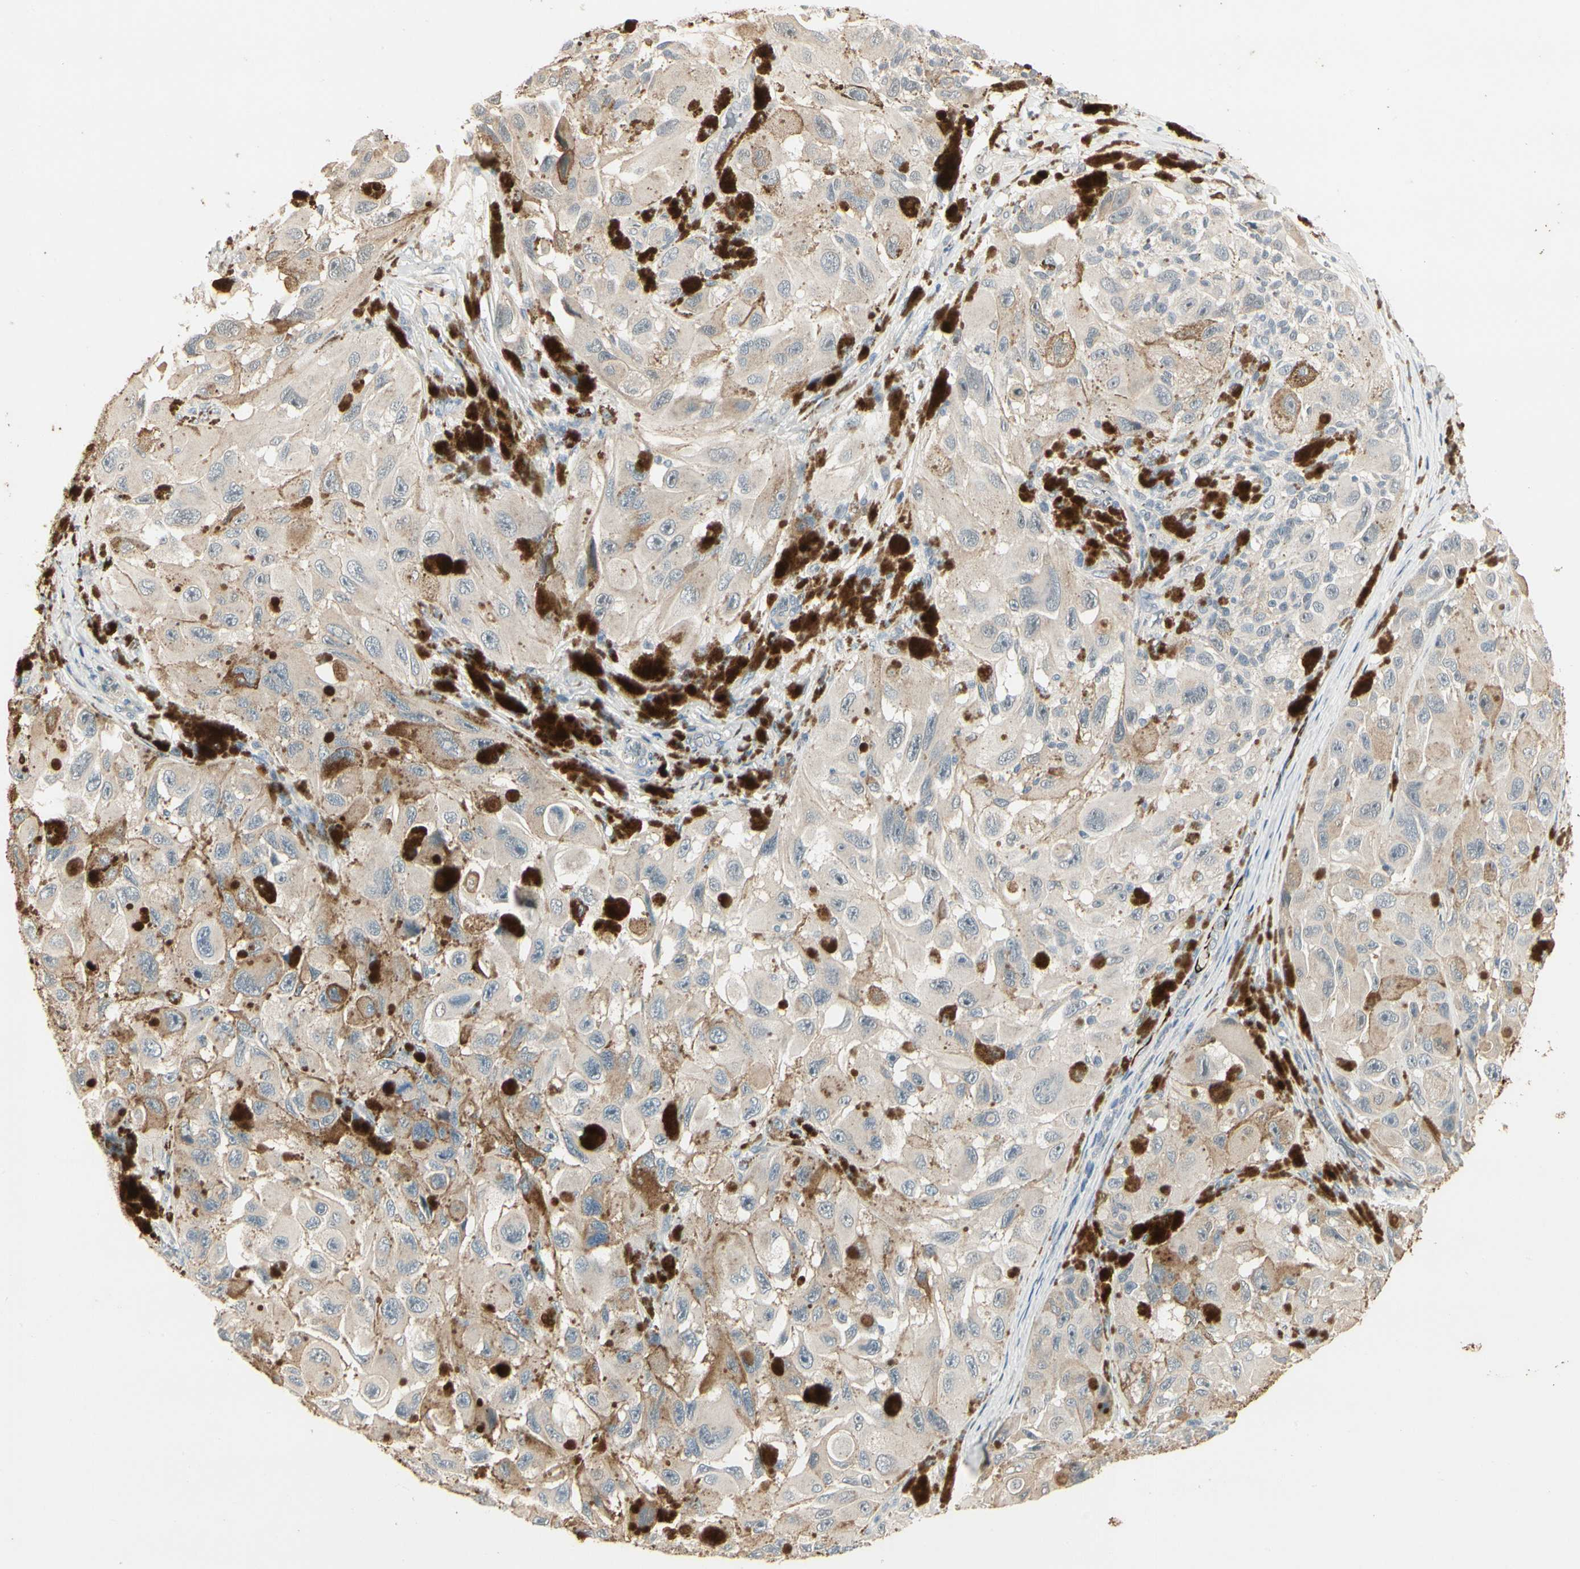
{"staining": {"intensity": "moderate", "quantity": "25%-75%", "location": "cytoplasmic/membranous"}, "tissue": "melanoma", "cell_type": "Tumor cells", "image_type": "cancer", "snomed": [{"axis": "morphology", "description": "Malignant melanoma, NOS"}, {"axis": "topography", "description": "Skin"}], "caption": "Protein staining by immunohistochemistry (IHC) shows moderate cytoplasmic/membranous expression in about 25%-75% of tumor cells in melanoma.", "gene": "SKIL", "patient": {"sex": "female", "age": 73}}